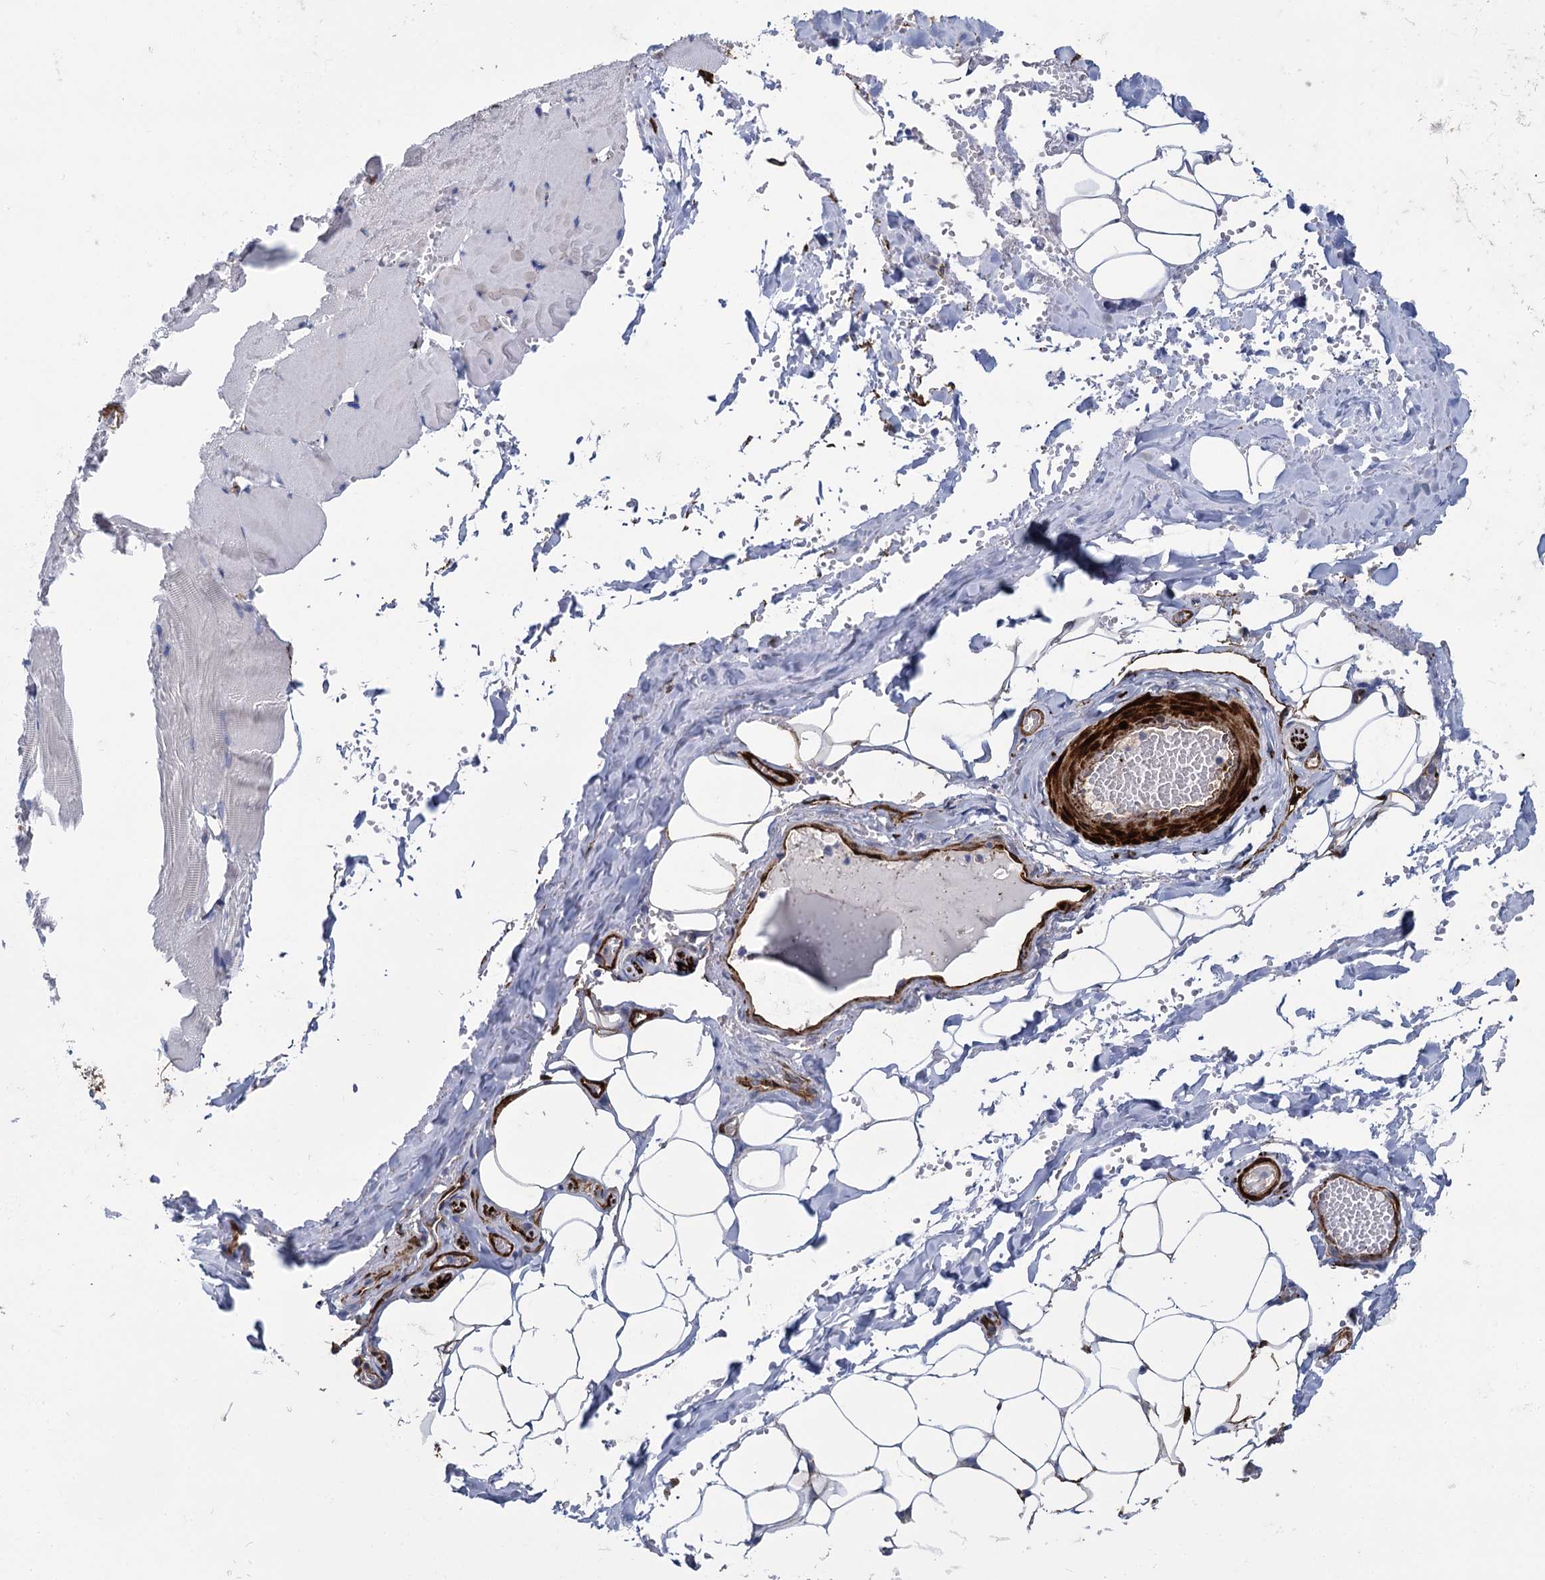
{"staining": {"intensity": "moderate", "quantity": ">75%", "location": "cytoplasmic/membranous"}, "tissue": "adipose tissue", "cell_type": "Adipocytes", "image_type": "normal", "snomed": [{"axis": "morphology", "description": "Normal tissue, NOS"}, {"axis": "topography", "description": "Skeletal muscle"}, {"axis": "topography", "description": "Peripheral nerve tissue"}], "caption": "Protein expression analysis of normal human adipose tissue reveals moderate cytoplasmic/membranous positivity in about >75% of adipocytes. (DAB IHC with brightfield microscopy, high magnification).", "gene": "SNCG", "patient": {"sex": "female", "age": 55}}